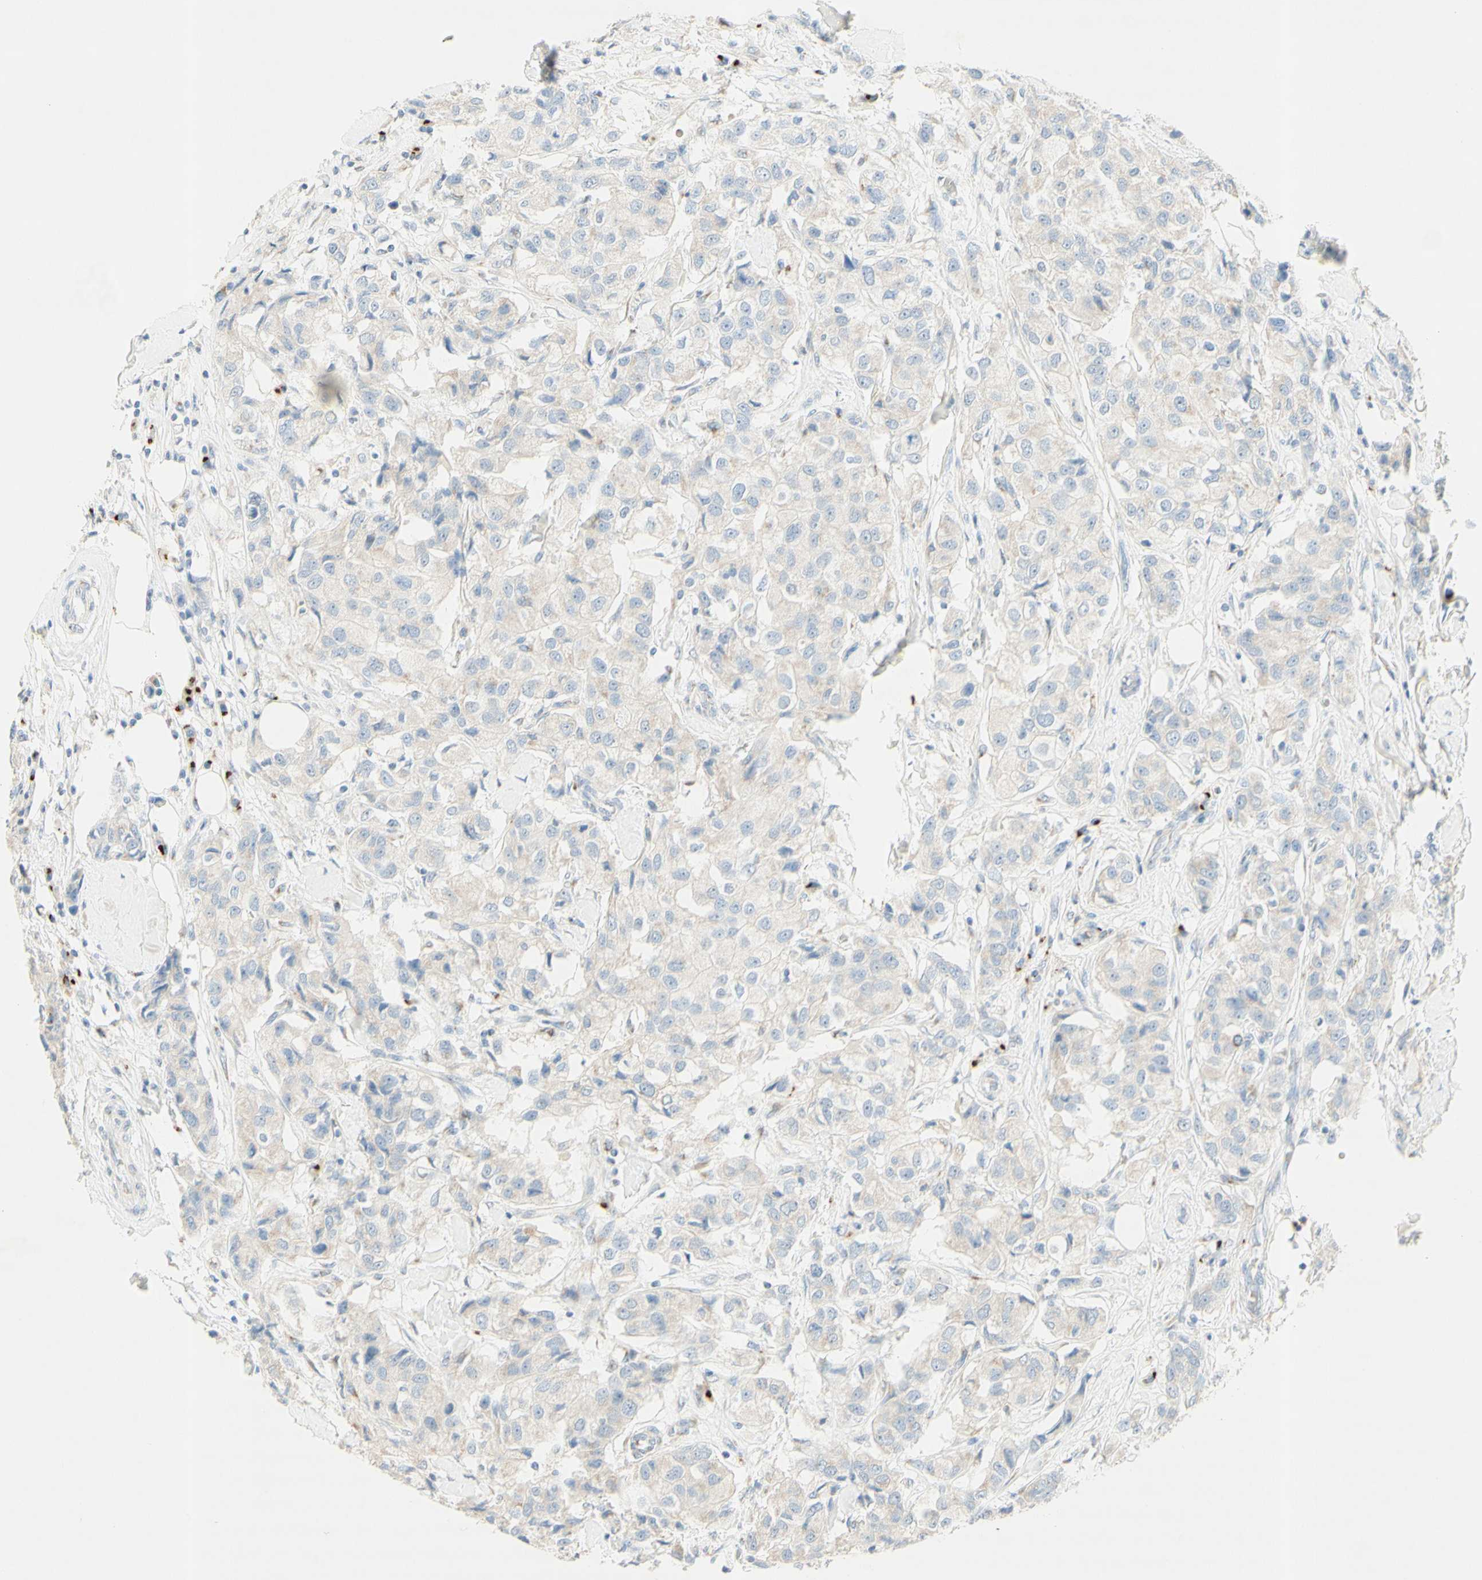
{"staining": {"intensity": "weak", "quantity": "25%-75%", "location": "cytoplasmic/membranous"}, "tissue": "breast cancer", "cell_type": "Tumor cells", "image_type": "cancer", "snomed": [{"axis": "morphology", "description": "Duct carcinoma"}, {"axis": "topography", "description": "Breast"}], "caption": "A brown stain highlights weak cytoplasmic/membranous staining of a protein in breast invasive ductal carcinoma tumor cells.", "gene": "MANEA", "patient": {"sex": "female", "age": 80}}